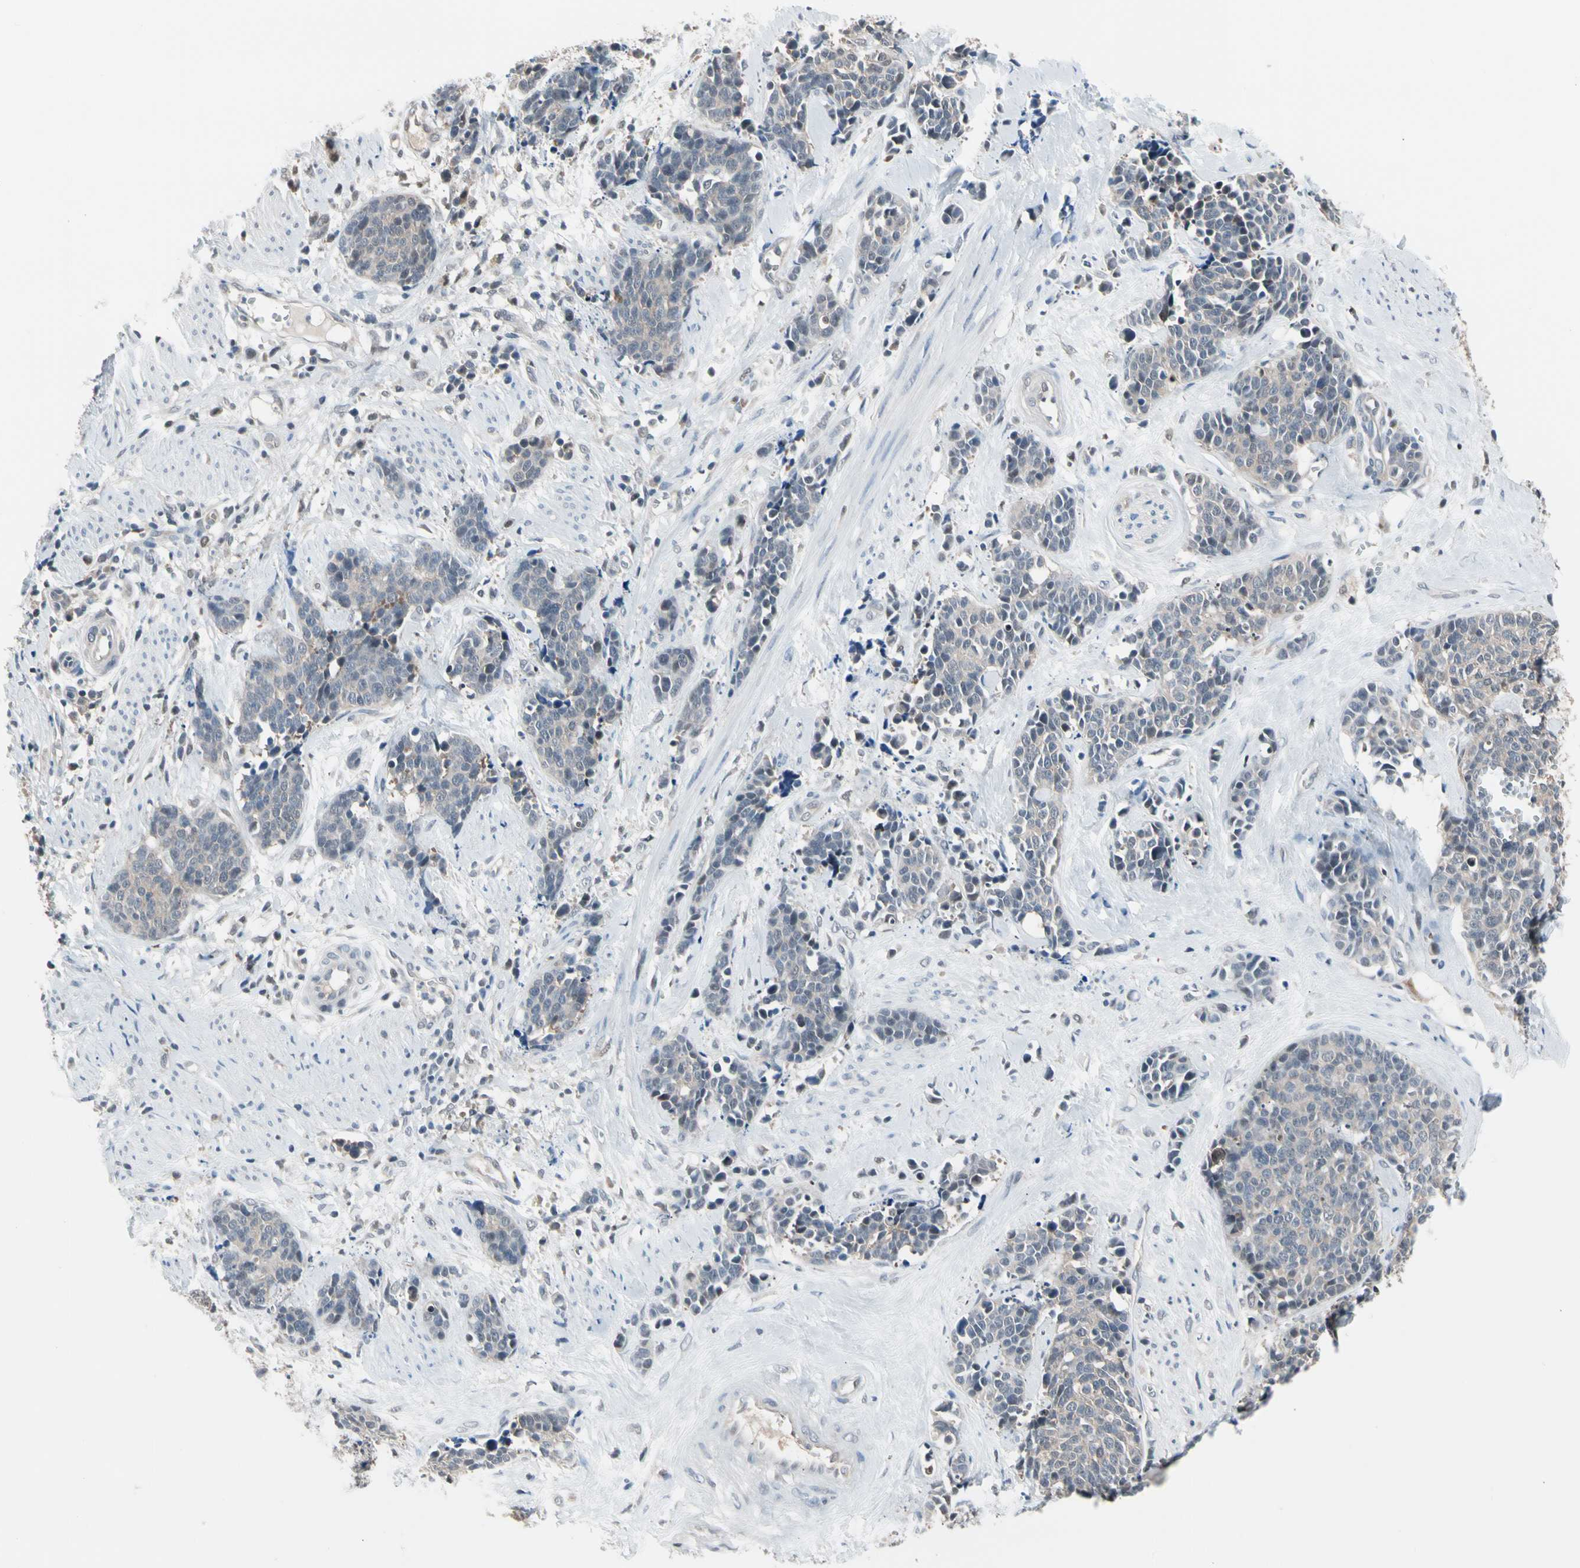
{"staining": {"intensity": "weak", "quantity": "25%-75%", "location": "cytoplasmic/membranous"}, "tissue": "cervical cancer", "cell_type": "Tumor cells", "image_type": "cancer", "snomed": [{"axis": "morphology", "description": "Squamous cell carcinoma, NOS"}, {"axis": "topography", "description": "Cervix"}], "caption": "Immunohistochemistry (IHC) histopathology image of cervical cancer stained for a protein (brown), which reveals low levels of weak cytoplasmic/membranous positivity in about 25%-75% of tumor cells.", "gene": "PSMA2", "patient": {"sex": "female", "age": 35}}